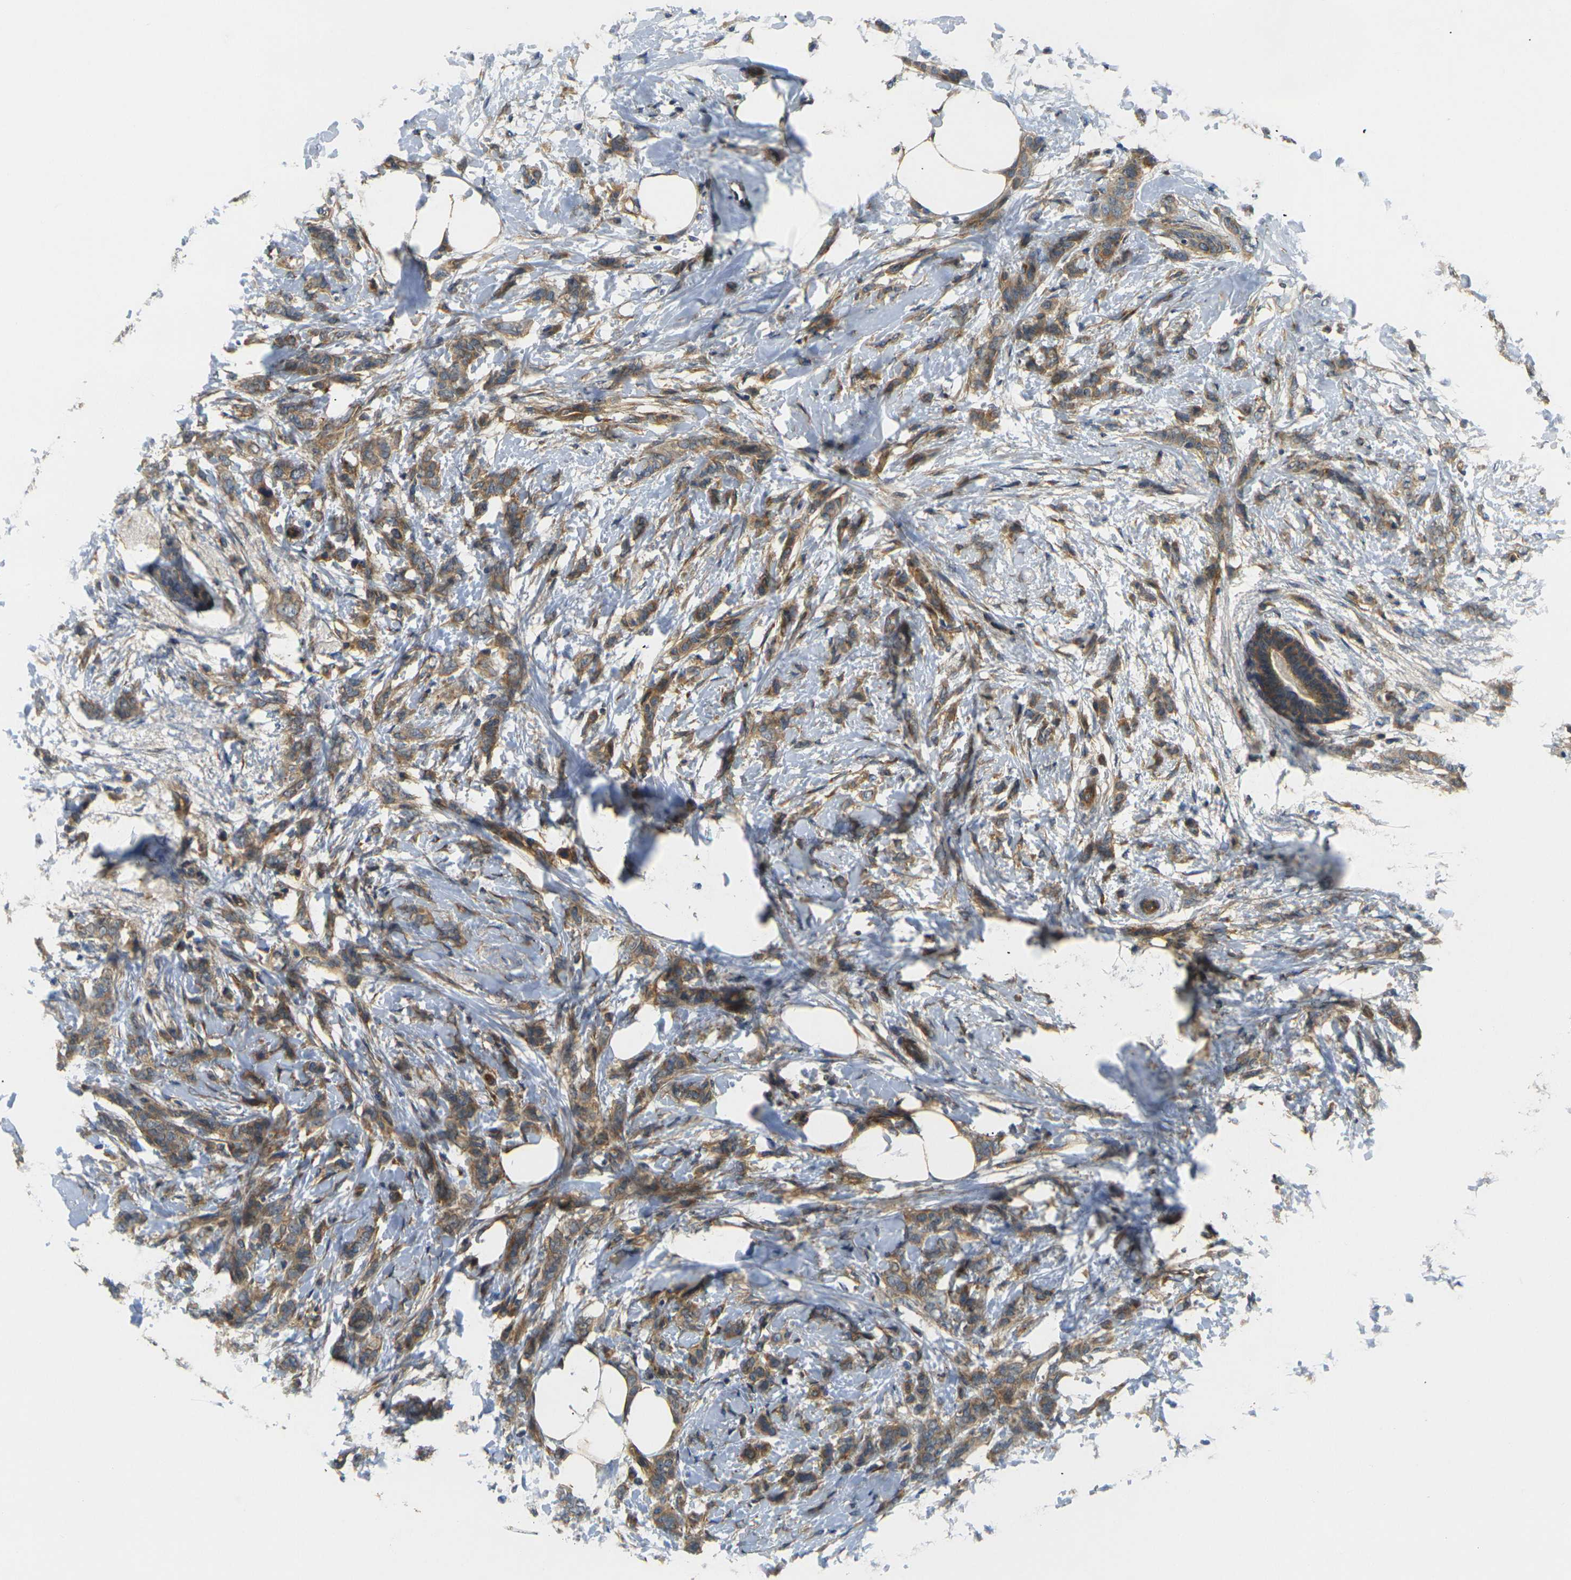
{"staining": {"intensity": "moderate", "quantity": ">75%", "location": "cytoplasmic/membranous"}, "tissue": "breast cancer", "cell_type": "Tumor cells", "image_type": "cancer", "snomed": [{"axis": "morphology", "description": "Lobular carcinoma, in situ"}, {"axis": "morphology", "description": "Lobular carcinoma"}, {"axis": "topography", "description": "Breast"}], "caption": "Immunohistochemistry of human breast cancer (lobular carcinoma) exhibits medium levels of moderate cytoplasmic/membranous expression in about >75% of tumor cells.", "gene": "LRCH3", "patient": {"sex": "female", "age": 41}}